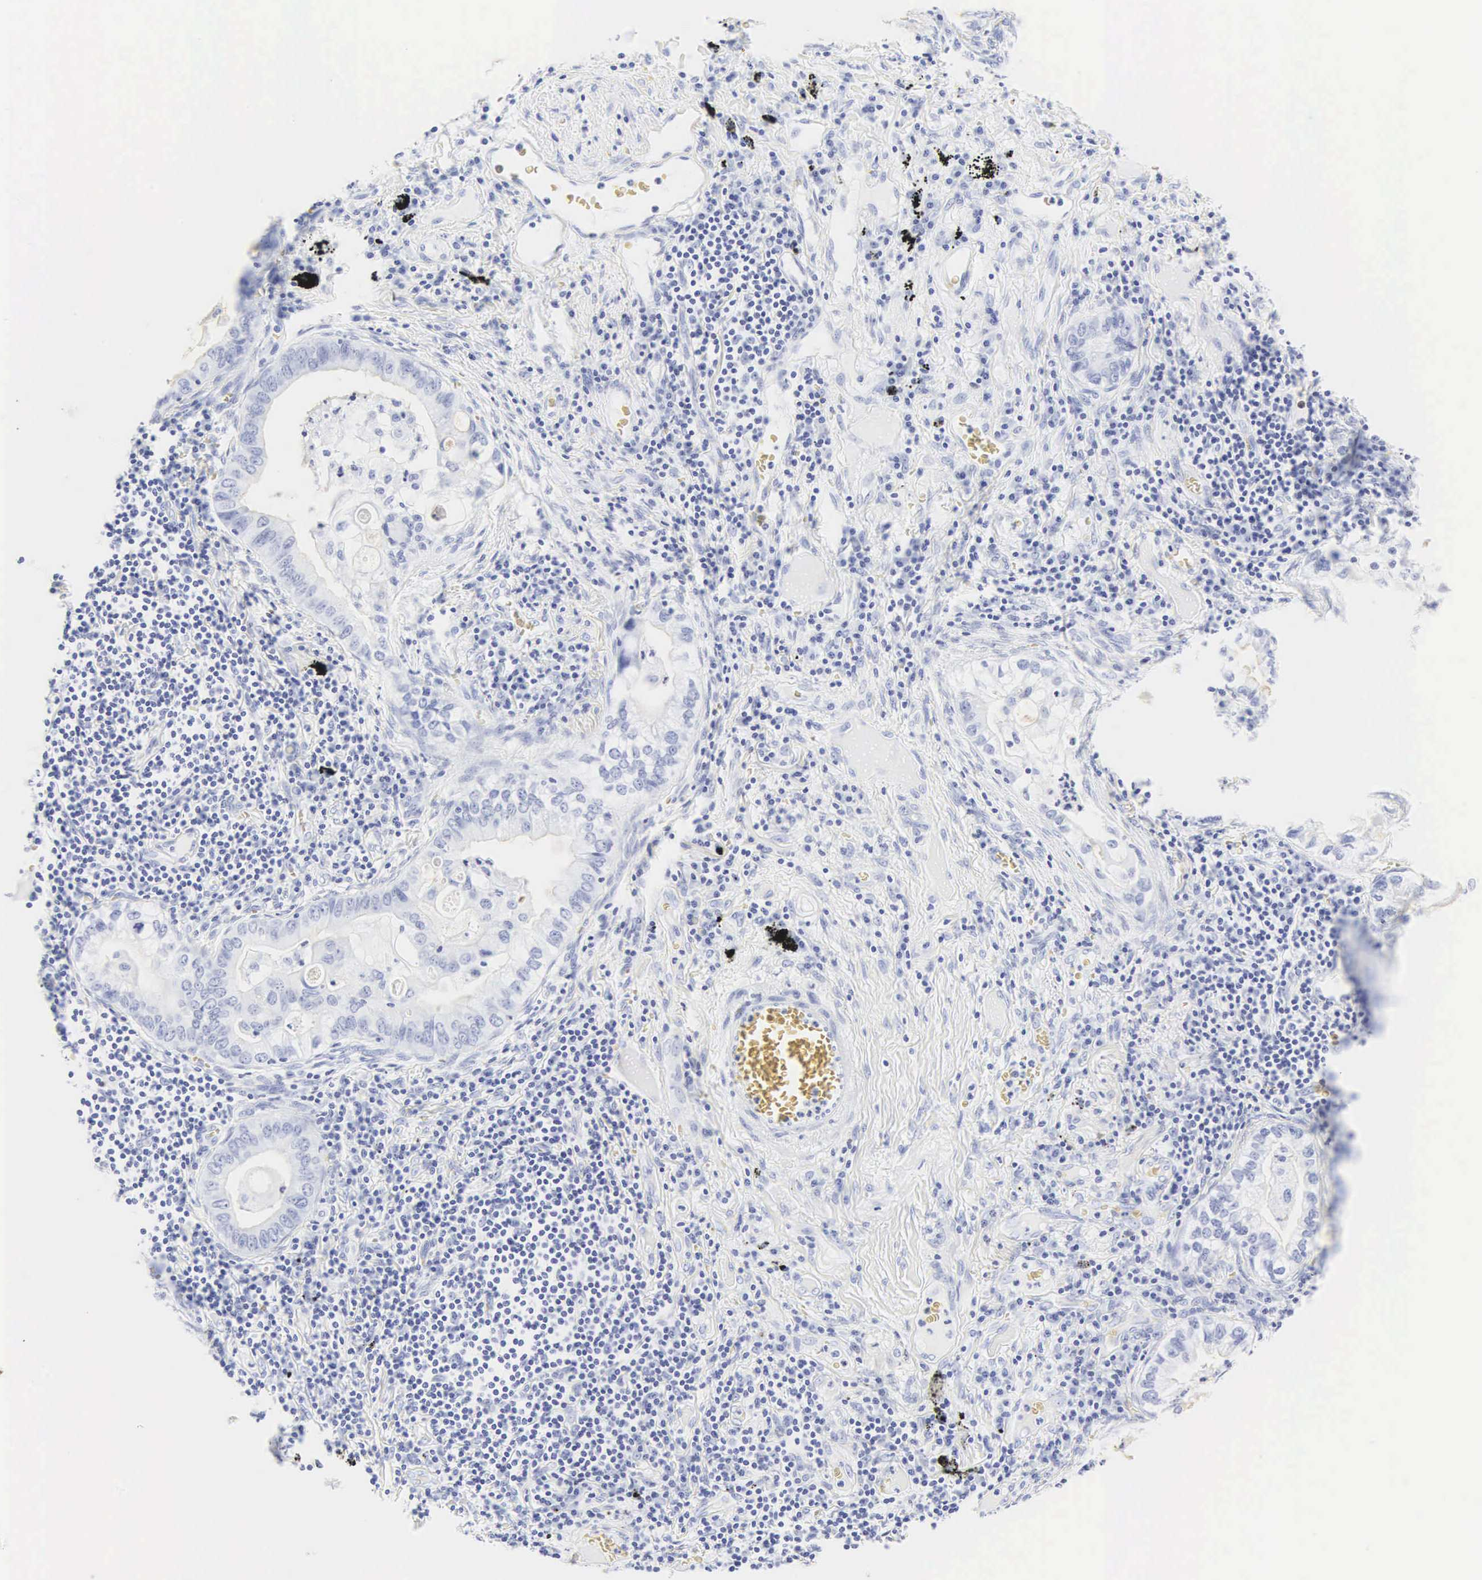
{"staining": {"intensity": "negative", "quantity": "none", "location": "none"}, "tissue": "lung cancer", "cell_type": "Tumor cells", "image_type": "cancer", "snomed": [{"axis": "morphology", "description": "Adenocarcinoma, NOS"}, {"axis": "topography", "description": "Lung"}], "caption": "A micrograph of human adenocarcinoma (lung) is negative for staining in tumor cells.", "gene": "CGB3", "patient": {"sex": "female", "age": 50}}